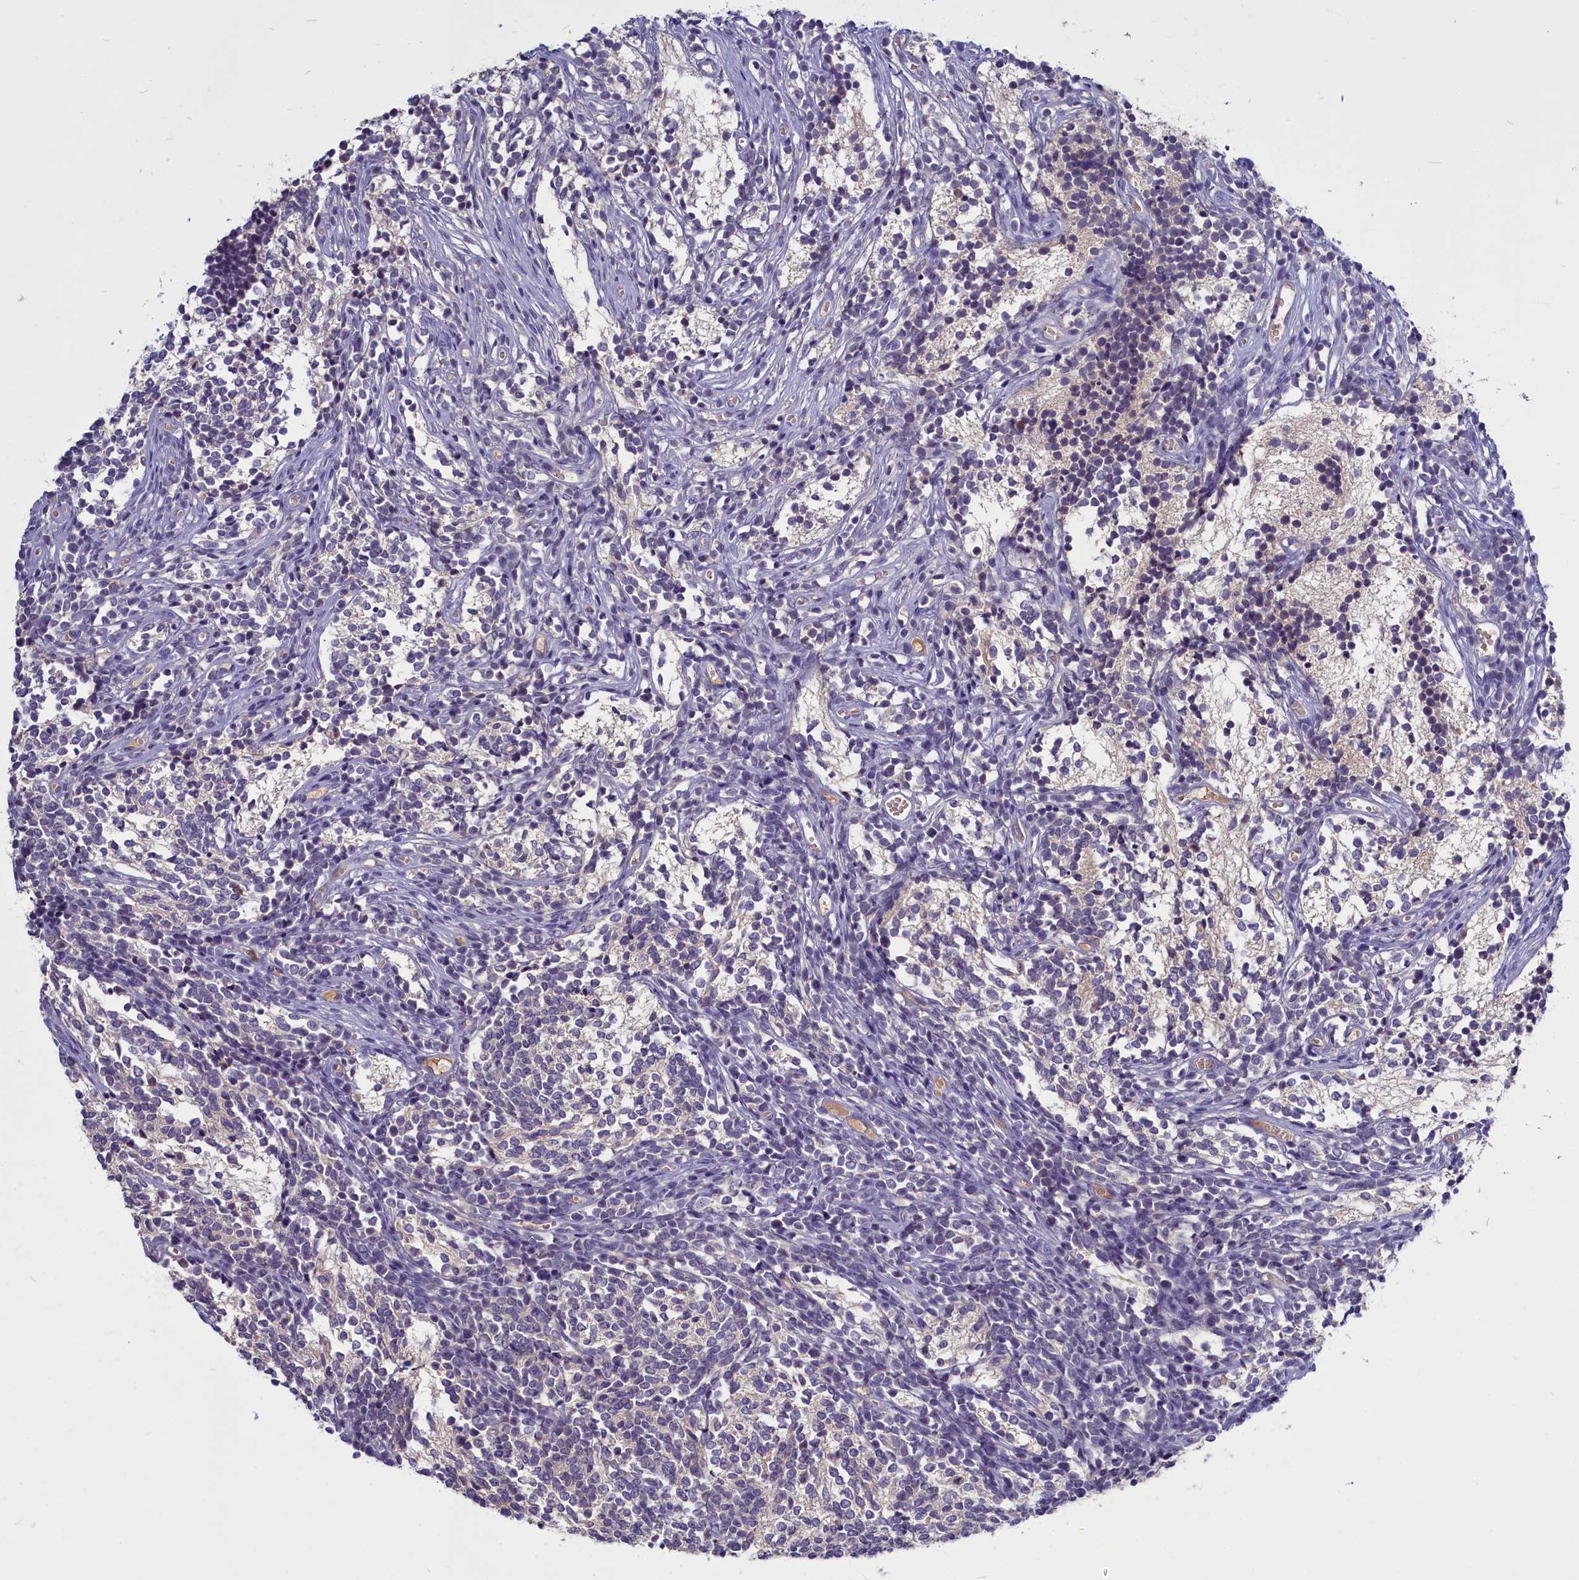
{"staining": {"intensity": "negative", "quantity": "none", "location": "none"}, "tissue": "glioma", "cell_type": "Tumor cells", "image_type": "cancer", "snomed": [{"axis": "morphology", "description": "Glioma, malignant, Low grade"}, {"axis": "topography", "description": "Brain"}], "caption": "DAB (3,3'-diaminobenzidine) immunohistochemical staining of human glioma exhibits no significant positivity in tumor cells.", "gene": "SV2C", "patient": {"sex": "female", "age": 1}}